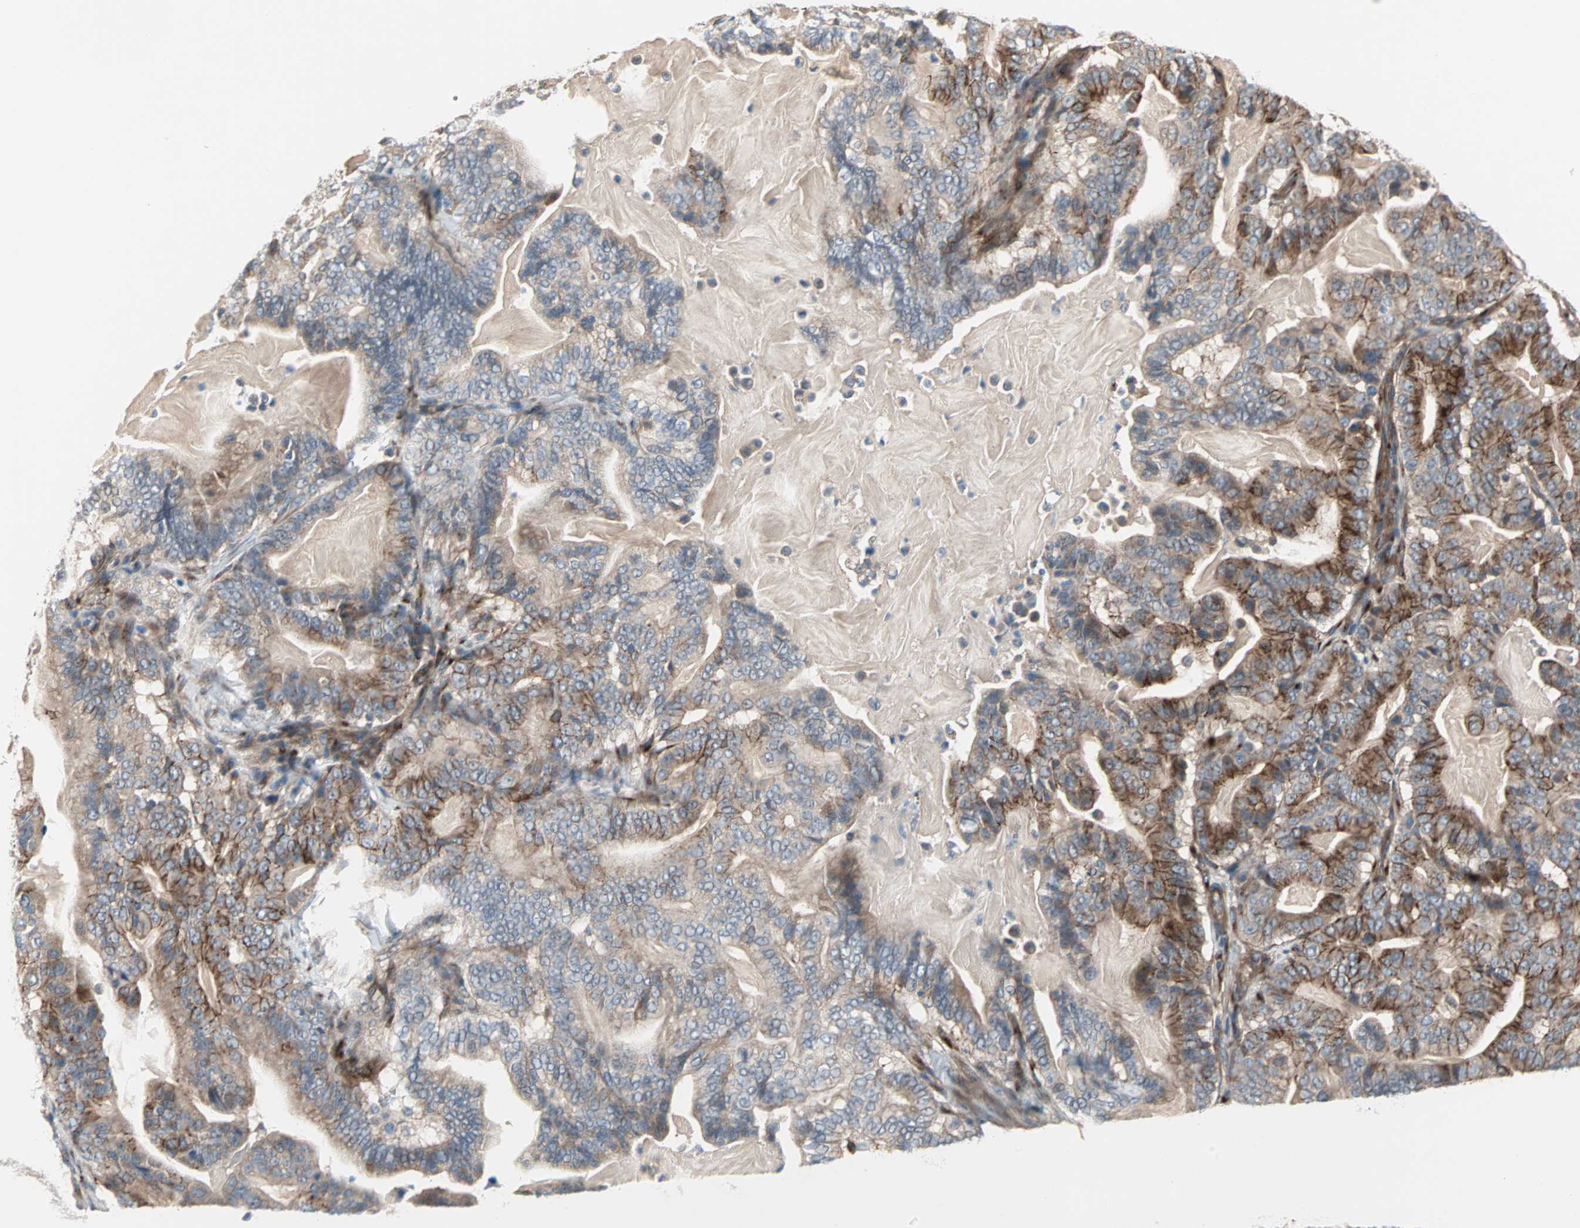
{"staining": {"intensity": "strong", "quantity": ">75%", "location": "cytoplasmic/membranous"}, "tissue": "pancreatic cancer", "cell_type": "Tumor cells", "image_type": "cancer", "snomed": [{"axis": "morphology", "description": "Adenocarcinoma, NOS"}, {"axis": "topography", "description": "Pancreas"}], "caption": "Tumor cells display high levels of strong cytoplasmic/membranous expression in about >75% of cells in pancreatic cancer.", "gene": "PDE8A", "patient": {"sex": "male", "age": 63}}